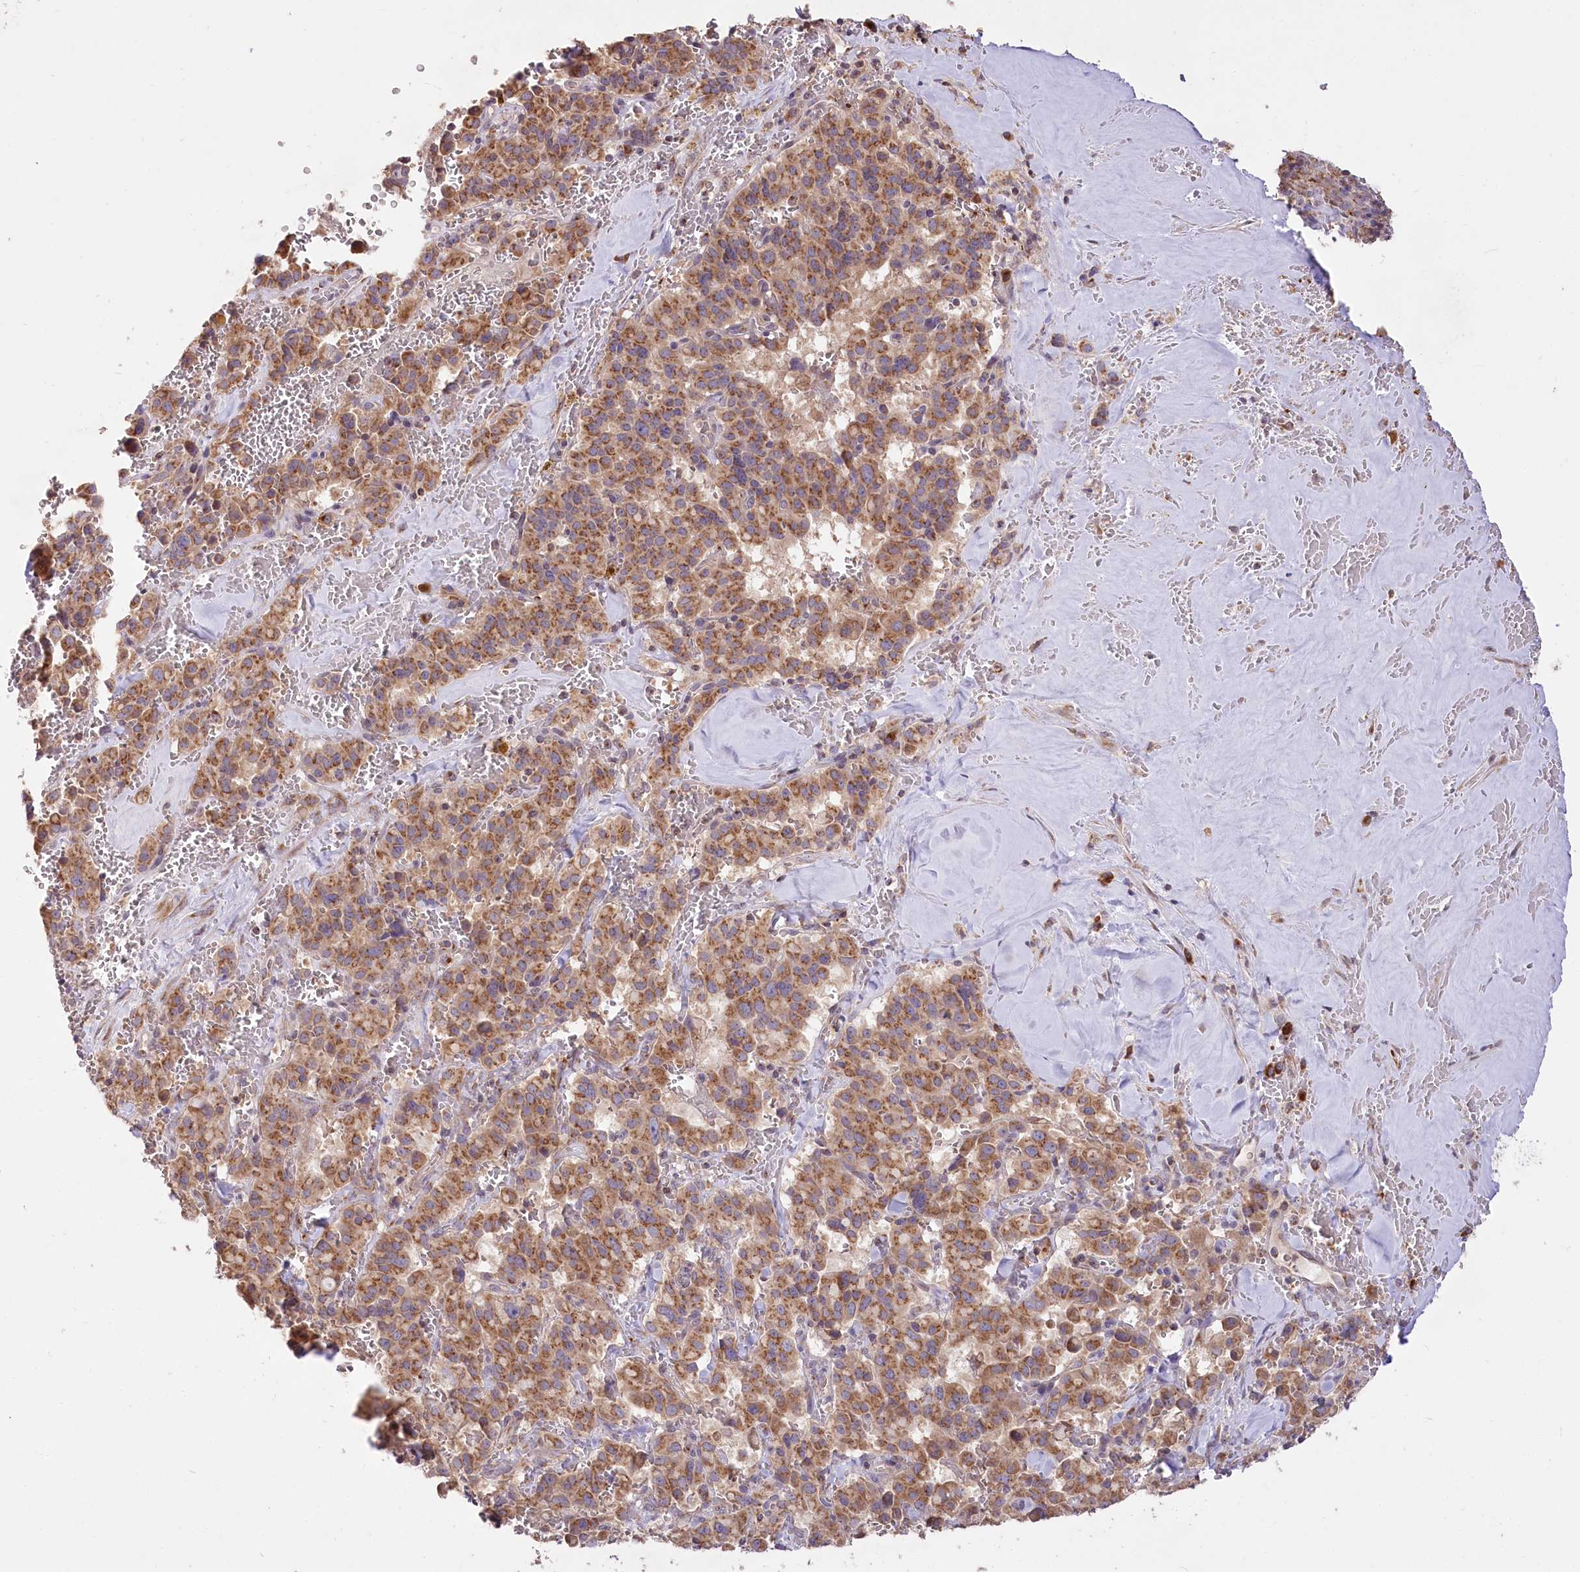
{"staining": {"intensity": "moderate", "quantity": ">75%", "location": "cytoplasmic/membranous"}, "tissue": "pancreatic cancer", "cell_type": "Tumor cells", "image_type": "cancer", "snomed": [{"axis": "morphology", "description": "Adenocarcinoma, NOS"}, {"axis": "topography", "description": "Pancreas"}], "caption": "High-power microscopy captured an immunohistochemistry photomicrograph of pancreatic cancer, revealing moderate cytoplasmic/membranous staining in about >75% of tumor cells.", "gene": "STT3B", "patient": {"sex": "male", "age": 65}}